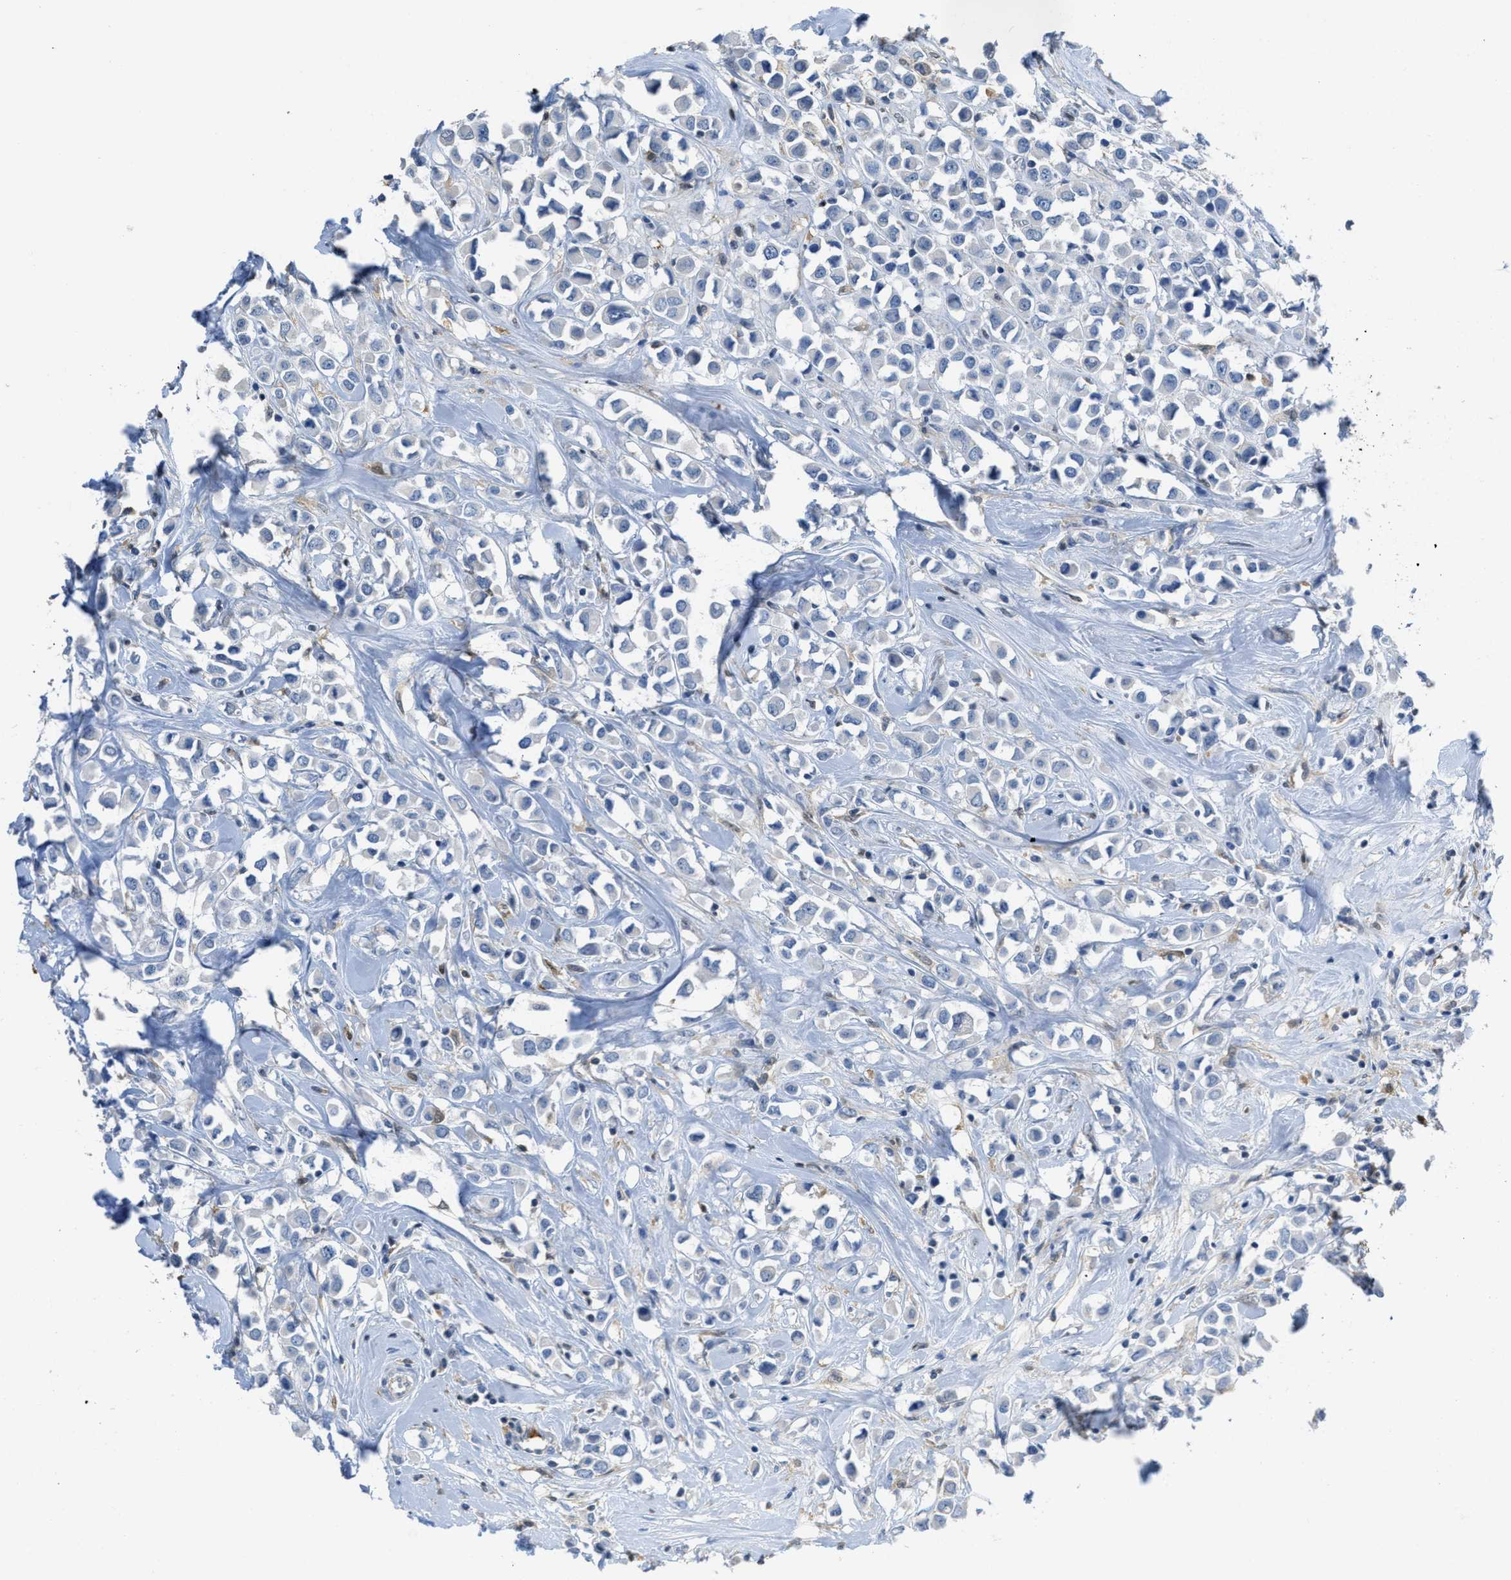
{"staining": {"intensity": "negative", "quantity": "none", "location": "none"}, "tissue": "breast cancer", "cell_type": "Tumor cells", "image_type": "cancer", "snomed": [{"axis": "morphology", "description": "Duct carcinoma"}, {"axis": "topography", "description": "Breast"}], "caption": "DAB immunohistochemical staining of human breast cancer (intraductal carcinoma) exhibits no significant expression in tumor cells. The staining was performed using DAB (3,3'-diaminobenzidine) to visualize the protein expression in brown, while the nuclei were stained in blue with hematoxylin (Magnification: 20x).", "gene": "SERPINB1", "patient": {"sex": "female", "age": 61}}